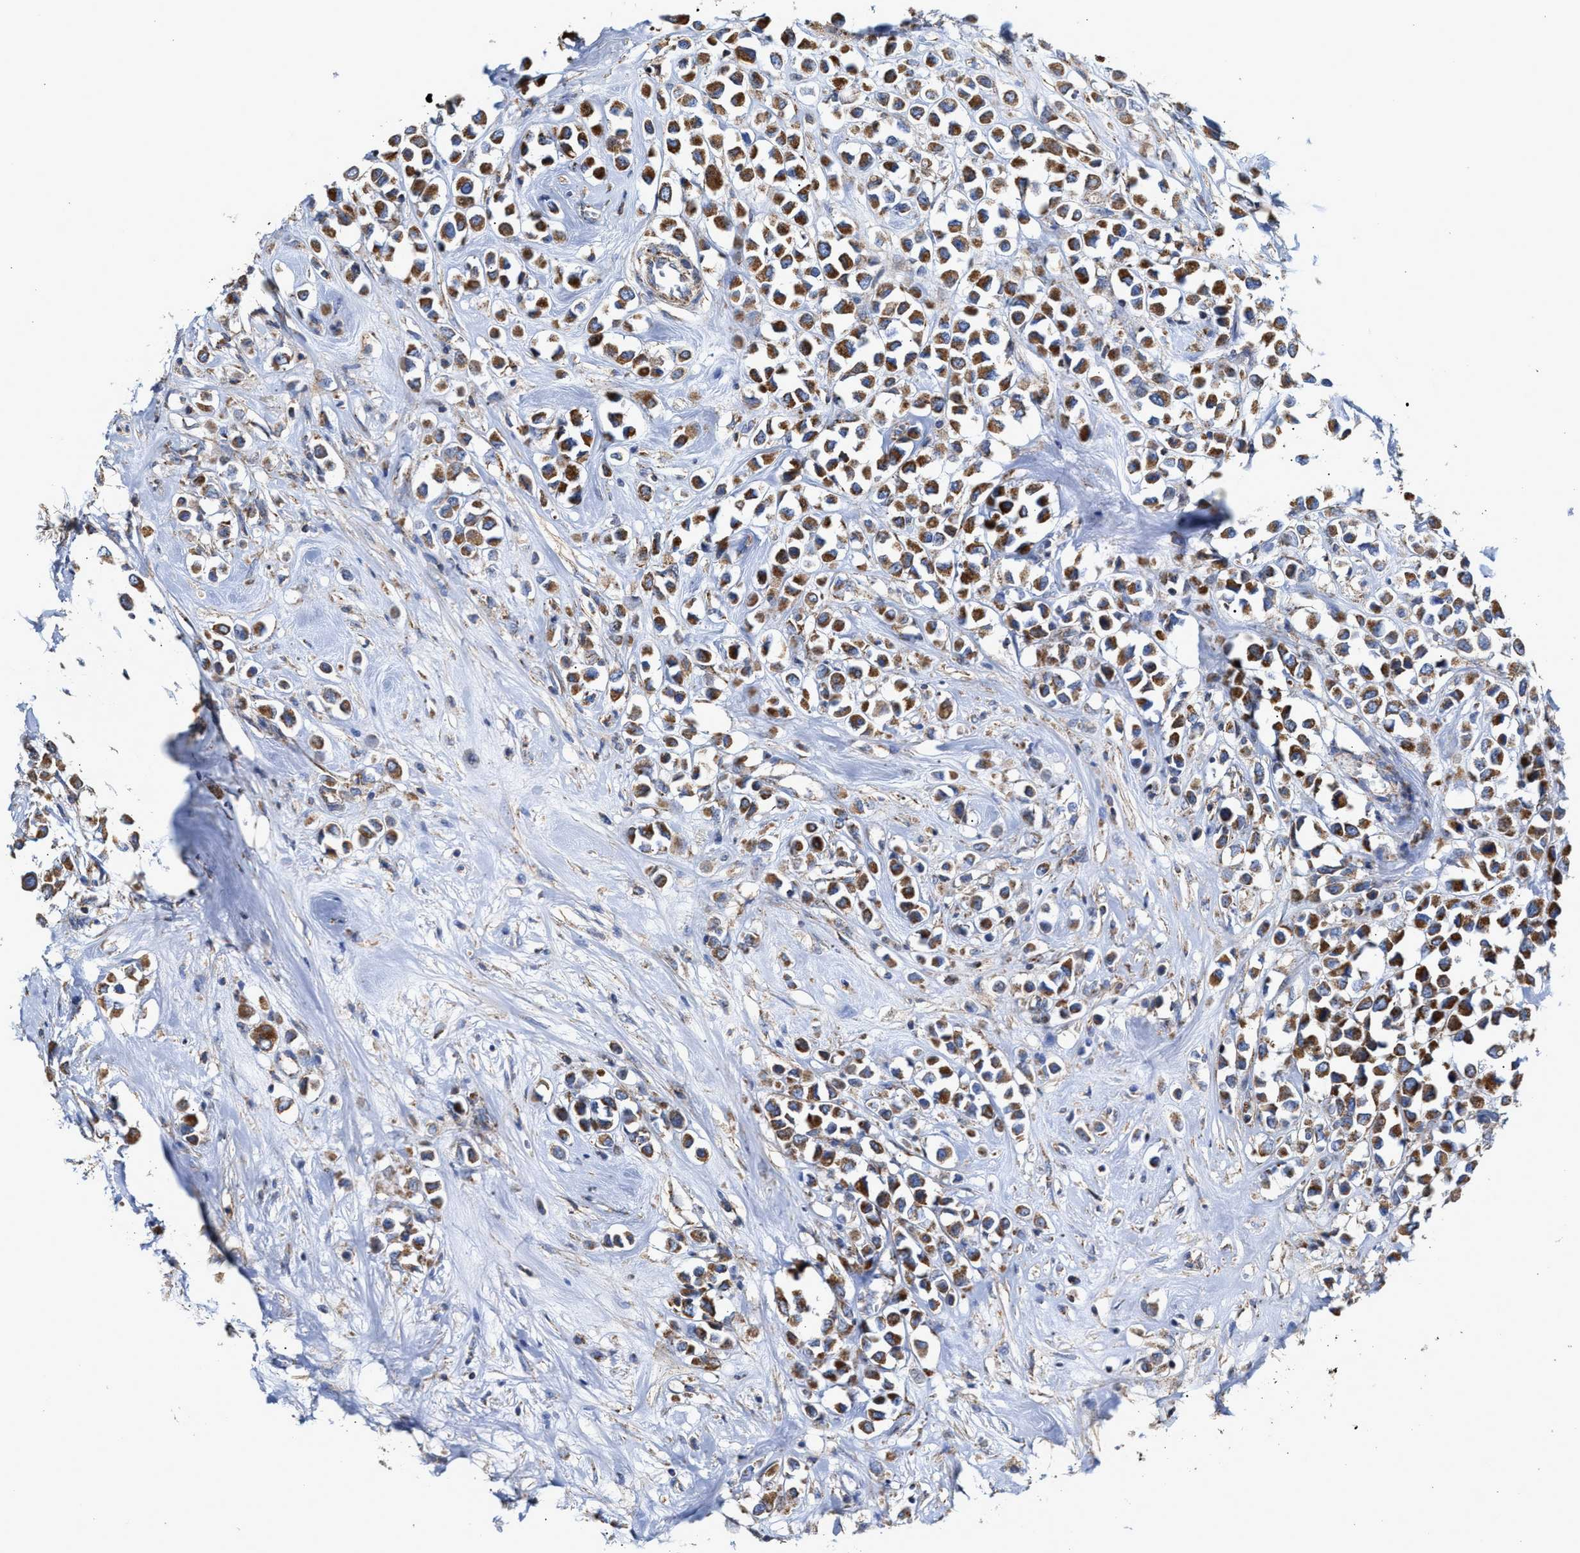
{"staining": {"intensity": "strong", "quantity": ">75%", "location": "cytoplasmic/membranous"}, "tissue": "breast cancer", "cell_type": "Tumor cells", "image_type": "cancer", "snomed": [{"axis": "morphology", "description": "Duct carcinoma"}, {"axis": "topography", "description": "Breast"}], "caption": "Protein analysis of breast cancer tissue shows strong cytoplasmic/membranous expression in about >75% of tumor cells.", "gene": "MECR", "patient": {"sex": "female", "age": 61}}